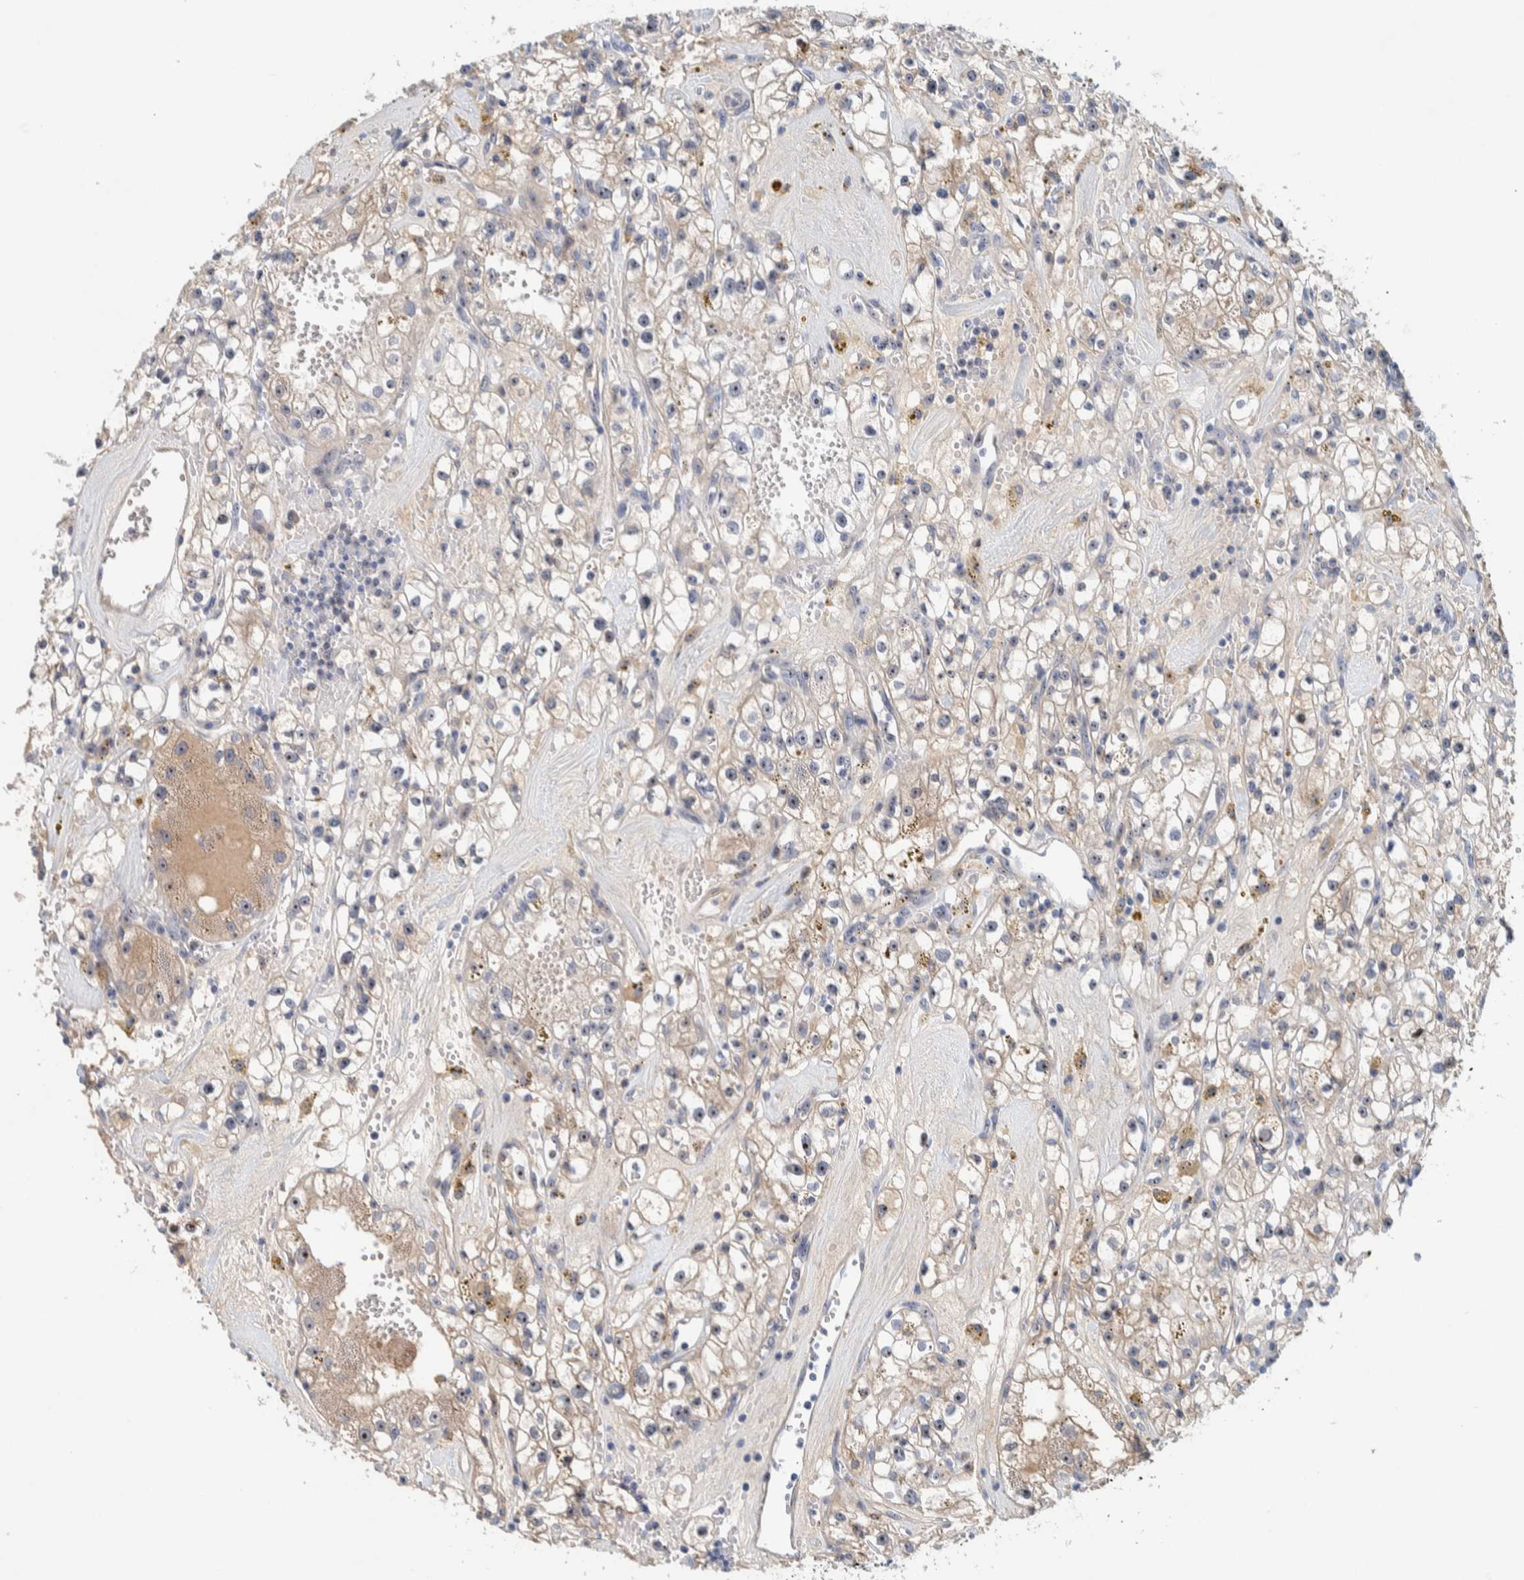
{"staining": {"intensity": "moderate", "quantity": "25%-75%", "location": "nuclear"}, "tissue": "renal cancer", "cell_type": "Tumor cells", "image_type": "cancer", "snomed": [{"axis": "morphology", "description": "Adenocarcinoma, NOS"}, {"axis": "topography", "description": "Kidney"}], "caption": "Moderate nuclear expression for a protein is appreciated in approximately 25%-75% of tumor cells of renal cancer using IHC.", "gene": "NOL11", "patient": {"sex": "male", "age": 56}}